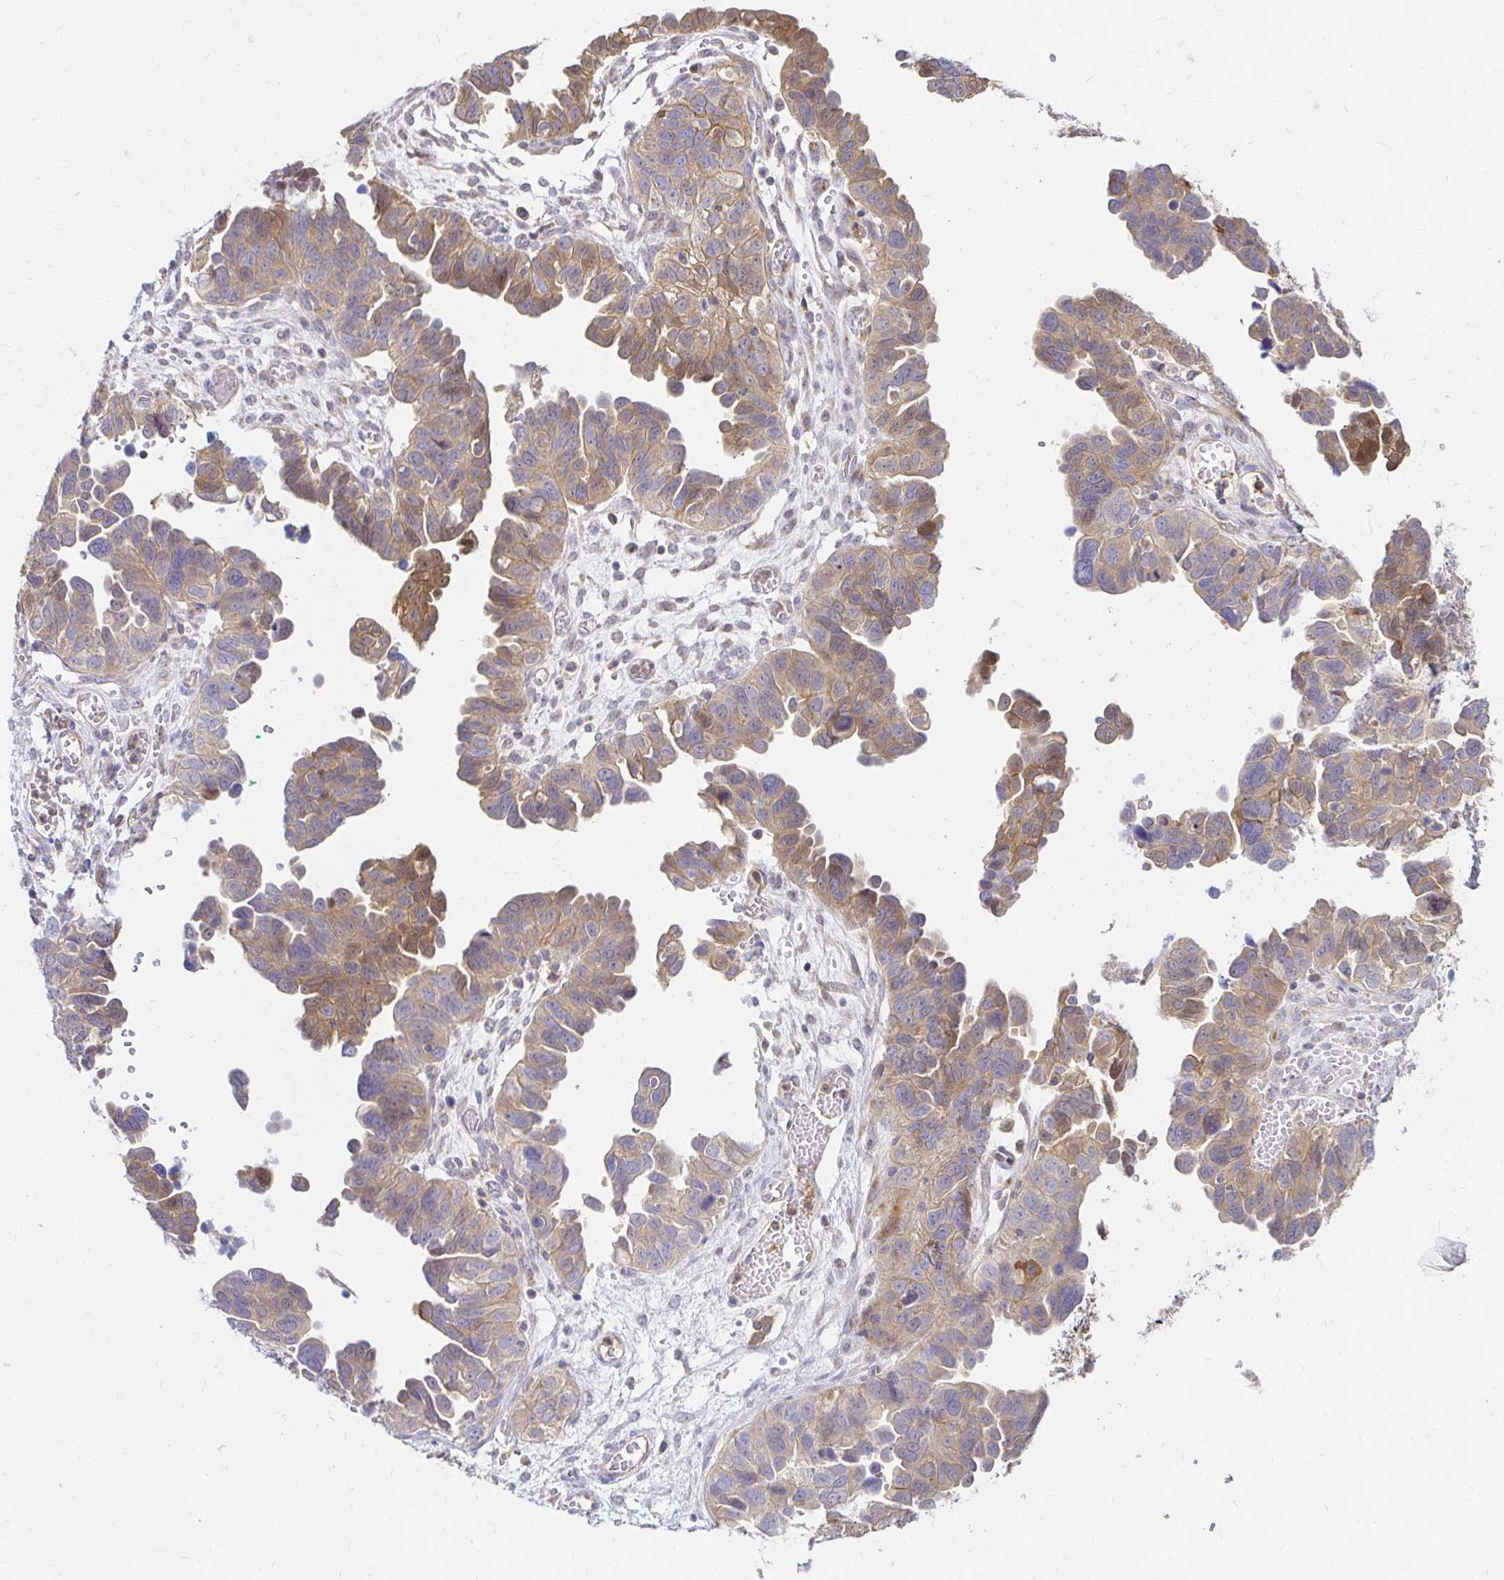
{"staining": {"intensity": "strong", "quantity": "<25%", "location": "cytoplasmic/membranous"}, "tissue": "ovarian cancer", "cell_type": "Tumor cells", "image_type": "cancer", "snomed": [{"axis": "morphology", "description": "Cystadenocarcinoma, serous, NOS"}, {"axis": "topography", "description": "Ovary"}], "caption": "Approximately <25% of tumor cells in serous cystadenocarcinoma (ovarian) demonstrate strong cytoplasmic/membranous protein staining as visualized by brown immunohistochemical staining.", "gene": "ITGA2", "patient": {"sex": "female", "age": 64}}